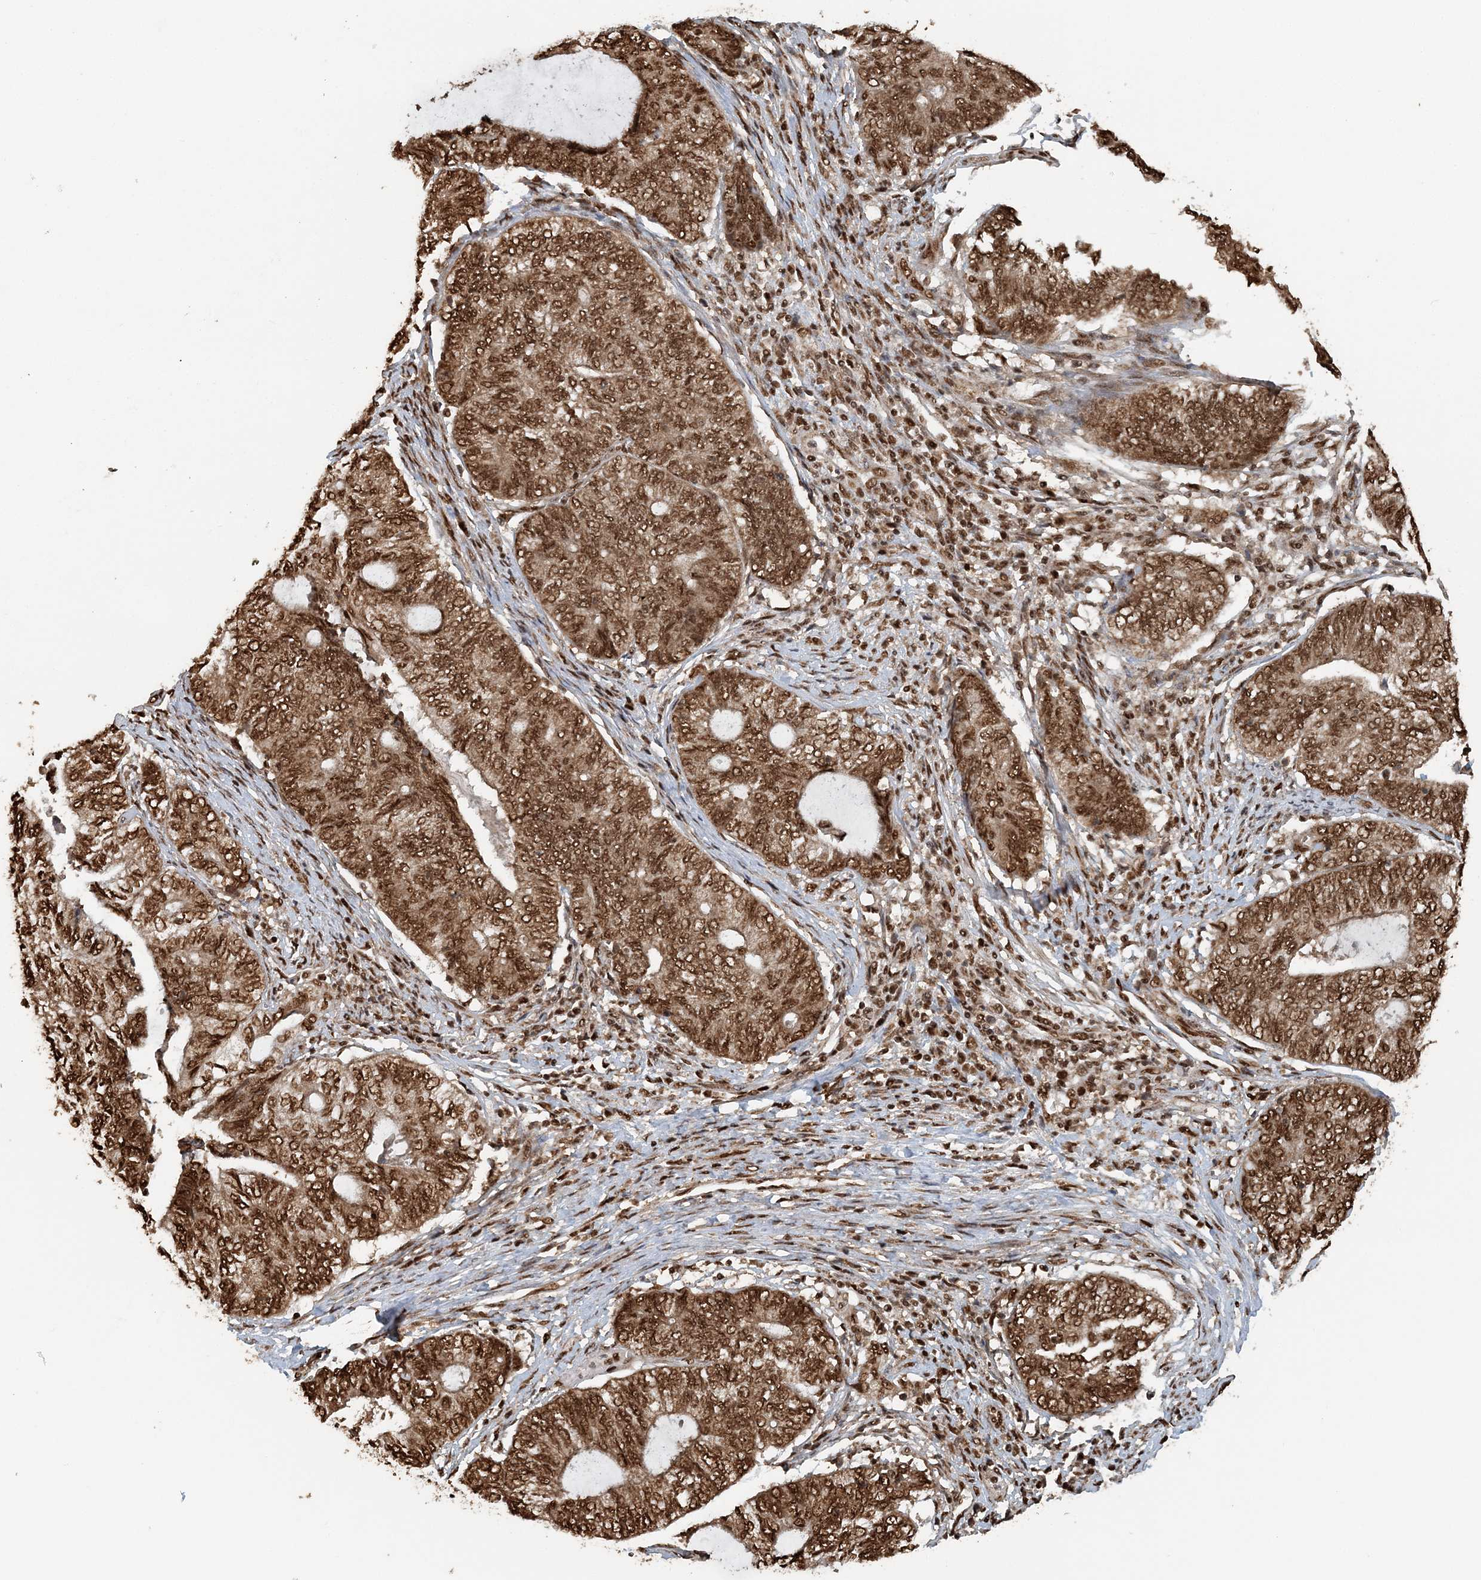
{"staining": {"intensity": "moderate", "quantity": ">75%", "location": "cytoplasmic/membranous,nuclear"}, "tissue": "endometrial cancer", "cell_type": "Tumor cells", "image_type": "cancer", "snomed": [{"axis": "morphology", "description": "Adenocarcinoma, NOS"}, {"axis": "topography", "description": "Uterus"}, {"axis": "topography", "description": "Endometrium"}], "caption": "Moderate cytoplasmic/membranous and nuclear staining is appreciated in approximately >75% of tumor cells in endometrial cancer. The protein of interest is shown in brown color, while the nuclei are stained blue.", "gene": "ARHGAP35", "patient": {"sex": "female", "age": 70}}